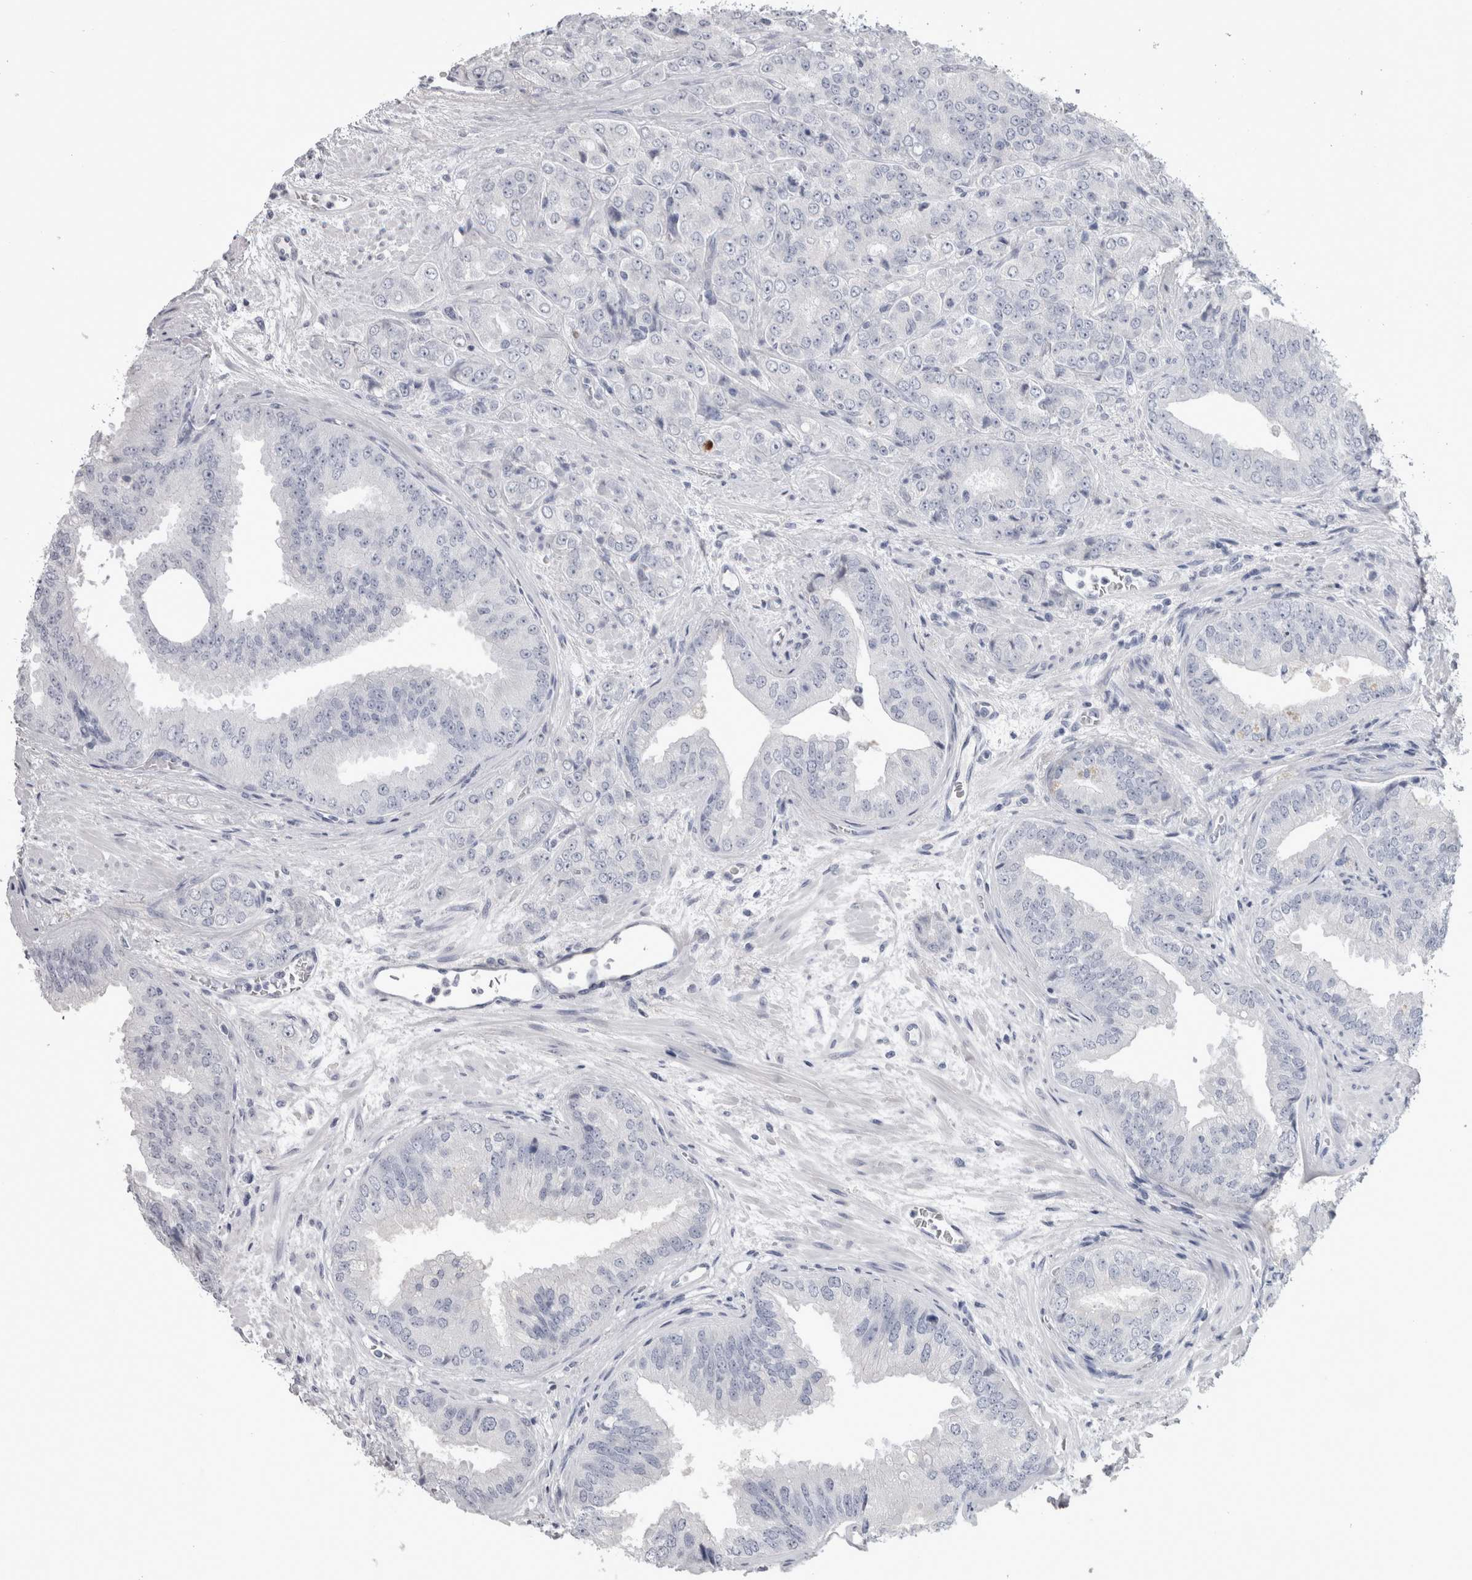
{"staining": {"intensity": "negative", "quantity": "none", "location": "none"}, "tissue": "prostate cancer", "cell_type": "Tumor cells", "image_type": "cancer", "snomed": [{"axis": "morphology", "description": "Adenocarcinoma, High grade"}, {"axis": "topography", "description": "Prostate"}], "caption": "Human prostate cancer stained for a protein using IHC shows no positivity in tumor cells.", "gene": "ADAM2", "patient": {"sex": "male", "age": 58}}